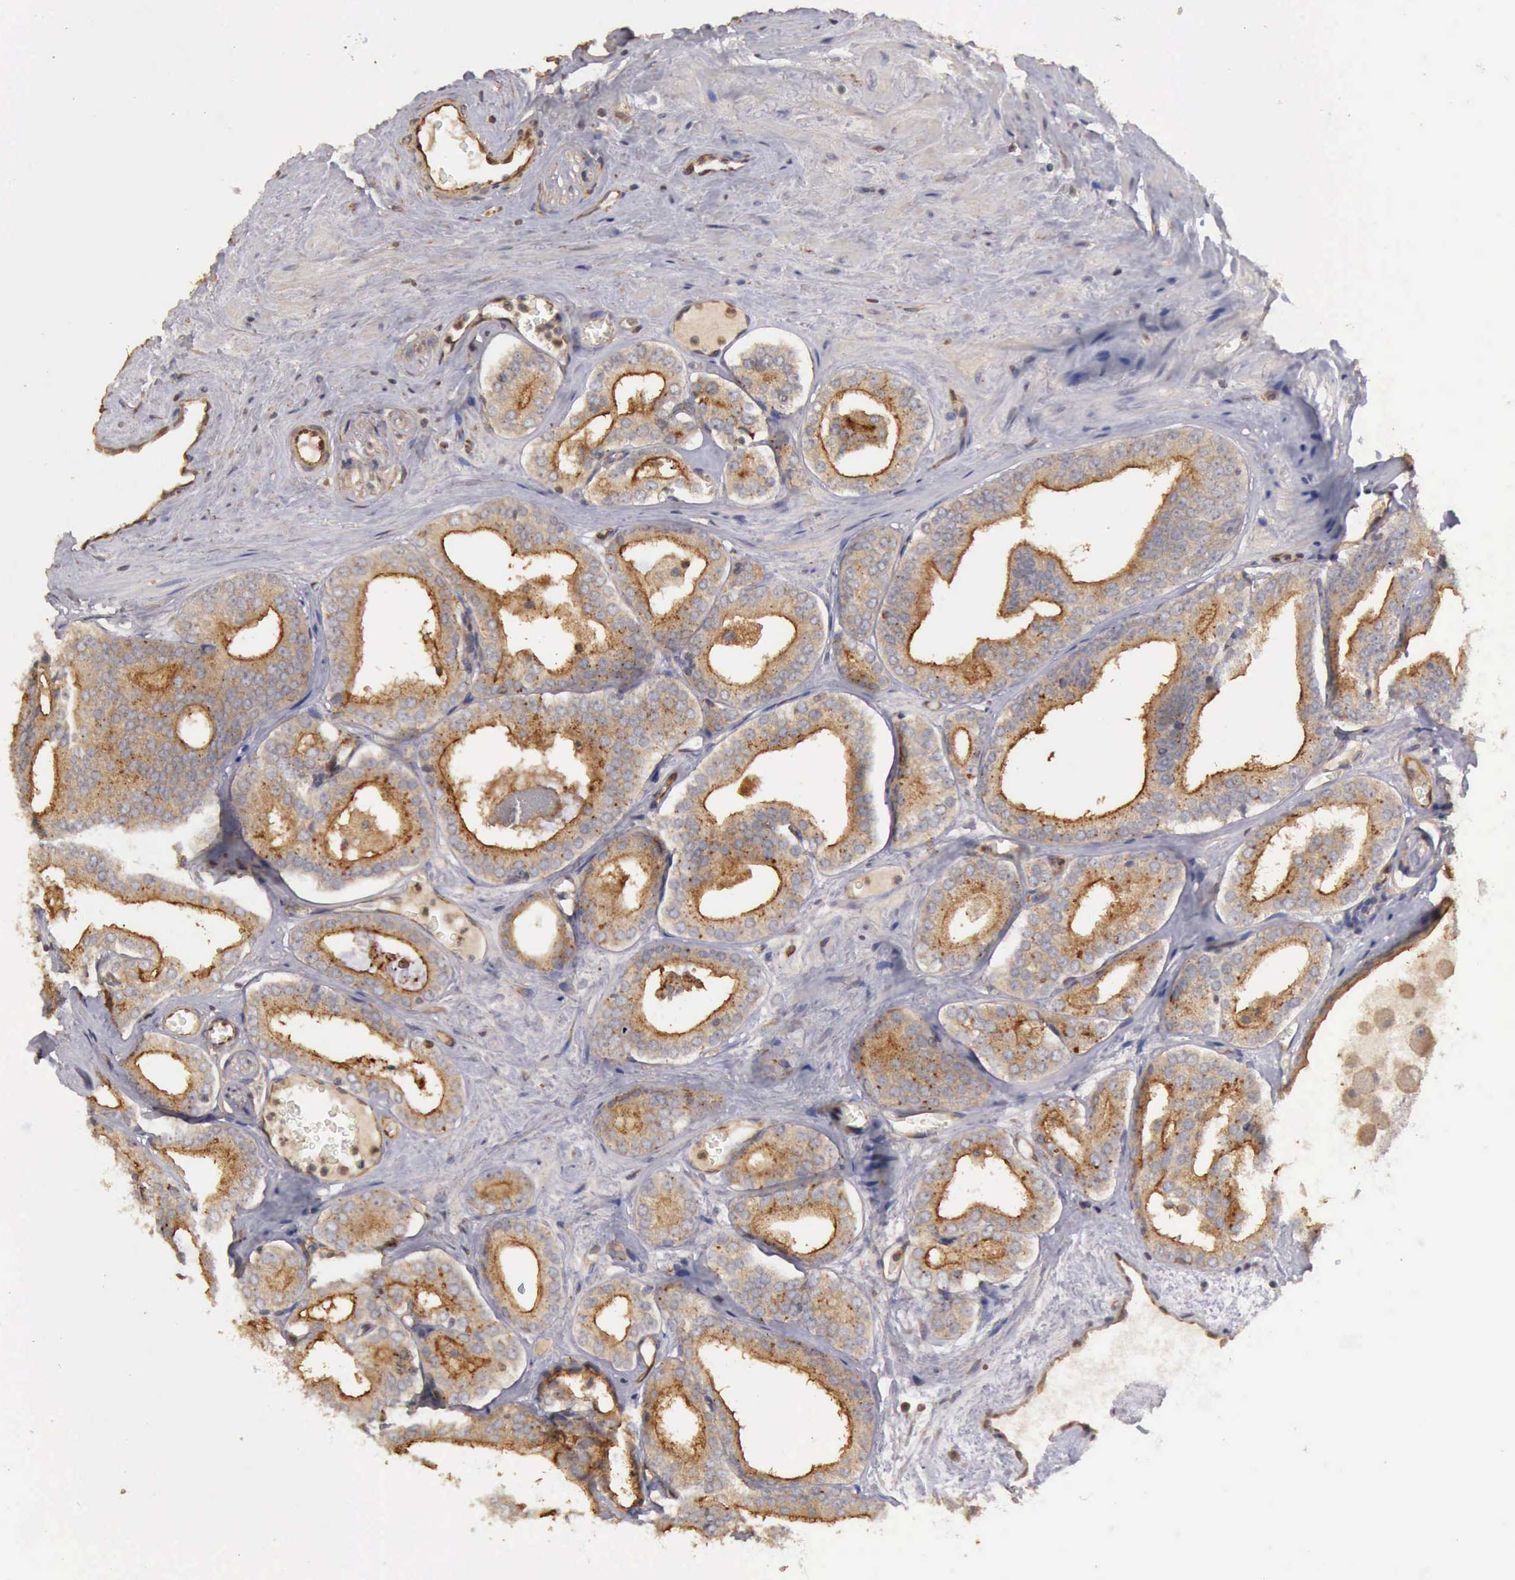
{"staining": {"intensity": "negative", "quantity": "none", "location": "none"}, "tissue": "prostate cancer", "cell_type": "Tumor cells", "image_type": "cancer", "snomed": [{"axis": "morphology", "description": "Adenocarcinoma, Medium grade"}, {"axis": "topography", "description": "Prostate"}], "caption": "Medium-grade adenocarcinoma (prostate) was stained to show a protein in brown. There is no significant expression in tumor cells.", "gene": "BMX", "patient": {"sex": "male", "age": 79}}